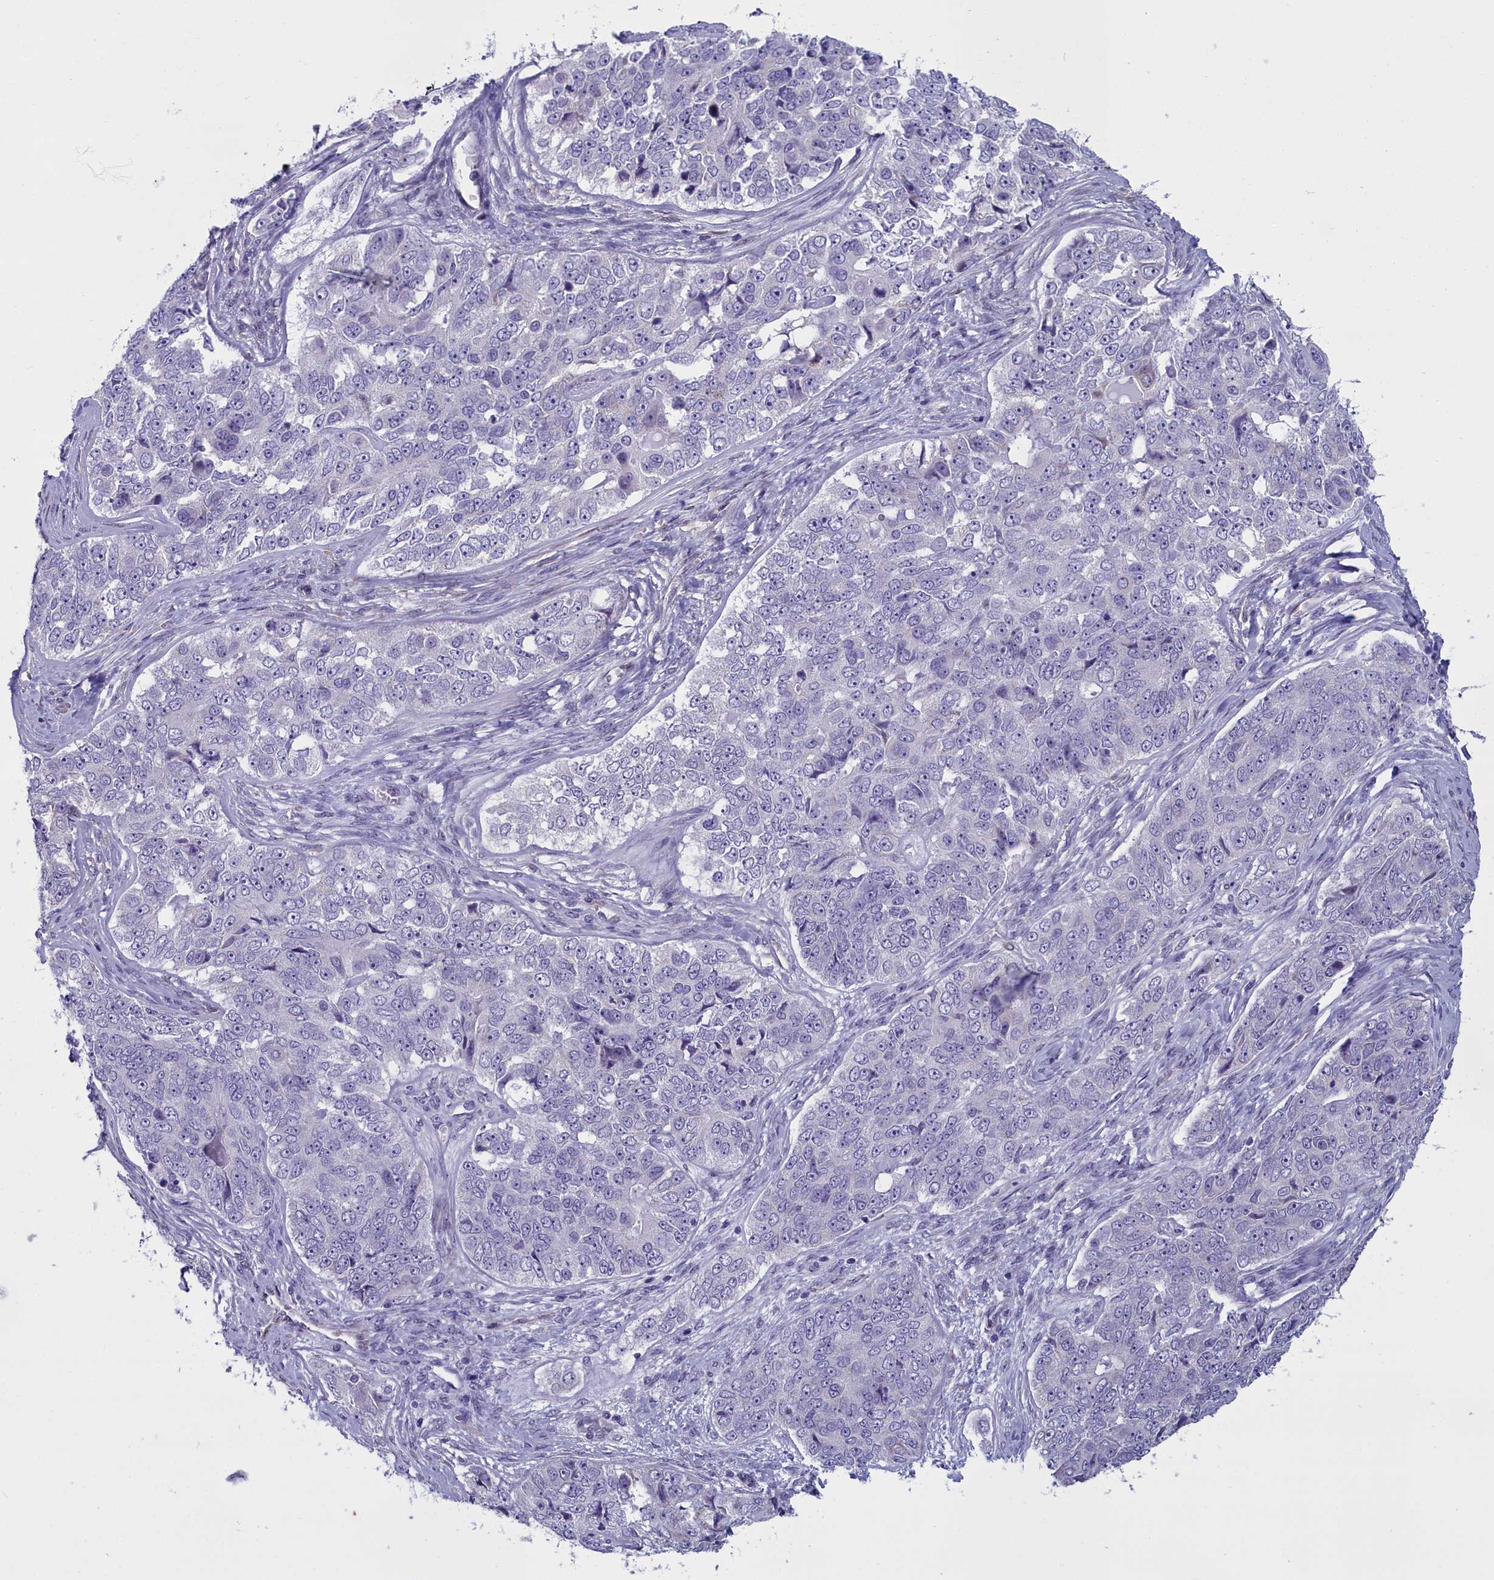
{"staining": {"intensity": "negative", "quantity": "none", "location": "none"}, "tissue": "ovarian cancer", "cell_type": "Tumor cells", "image_type": "cancer", "snomed": [{"axis": "morphology", "description": "Carcinoma, endometroid"}, {"axis": "topography", "description": "Ovary"}], "caption": "A micrograph of human ovarian cancer is negative for staining in tumor cells.", "gene": "PPP1R14A", "patient": {"sex": "female", "age": 51}}